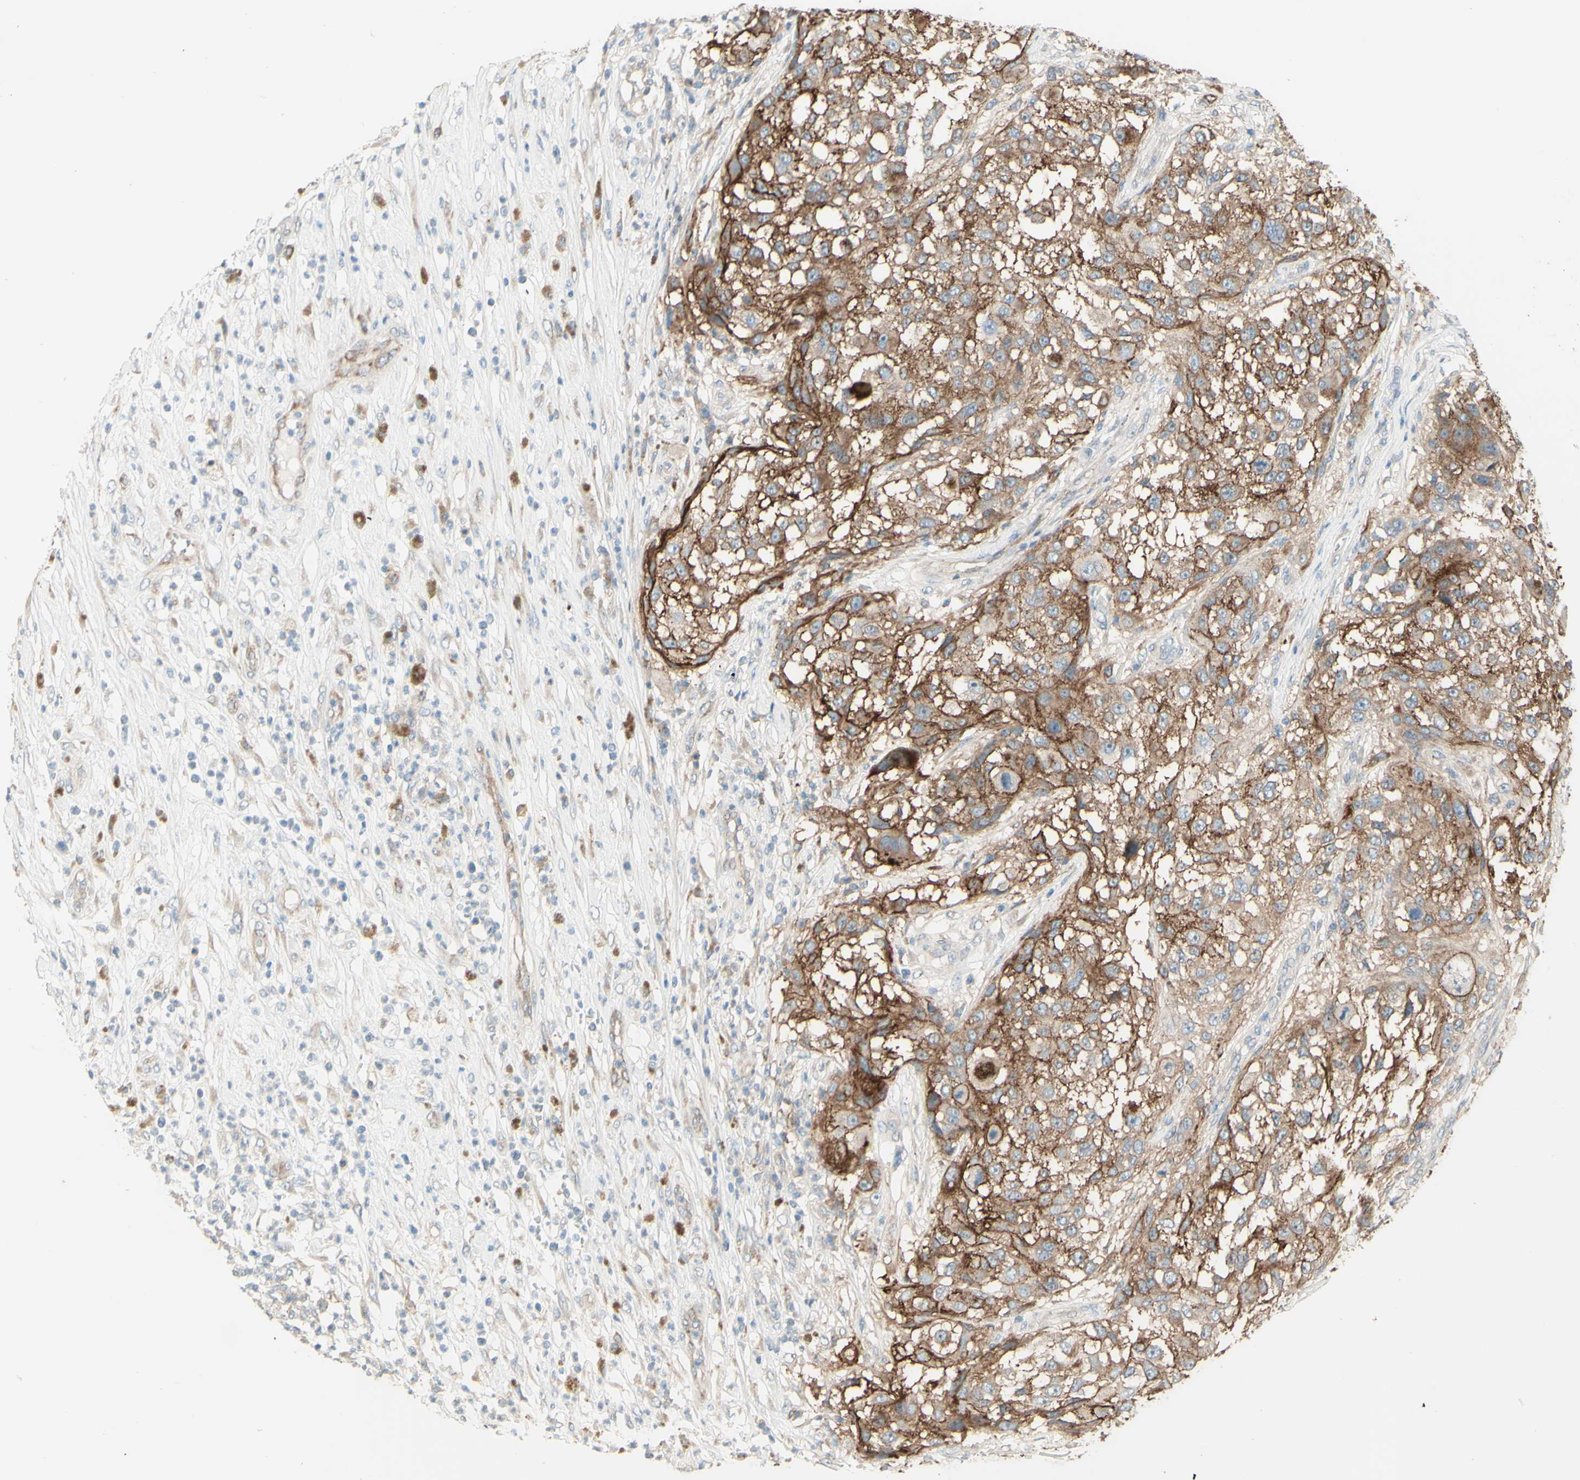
{"staining": {"intensity": "strong", "quantity": "25%-75%", "location": "cytoplasmic/membranous"}, "tissue": "melanoma", "cell_type": "Tumor cells", "image_type": "cancer", "snomed": [{"axis": "morphology", "description": "Necrosis, NOS"}, {"axis": "morphology", "description": "Malignant melanoma, NOS"}, {"axis": "topography", "description": "Skin"}], "caption": "Immunohistochemistry (IHC) photomicrograph of melanoma stained for a protein (brown), which reveals high levels of strong cytoplasmic/membranous expression in approximately 25%-75% of tumor cells.", "gene": "RNF149", "patient": {"sex": "female", "age": 87}}